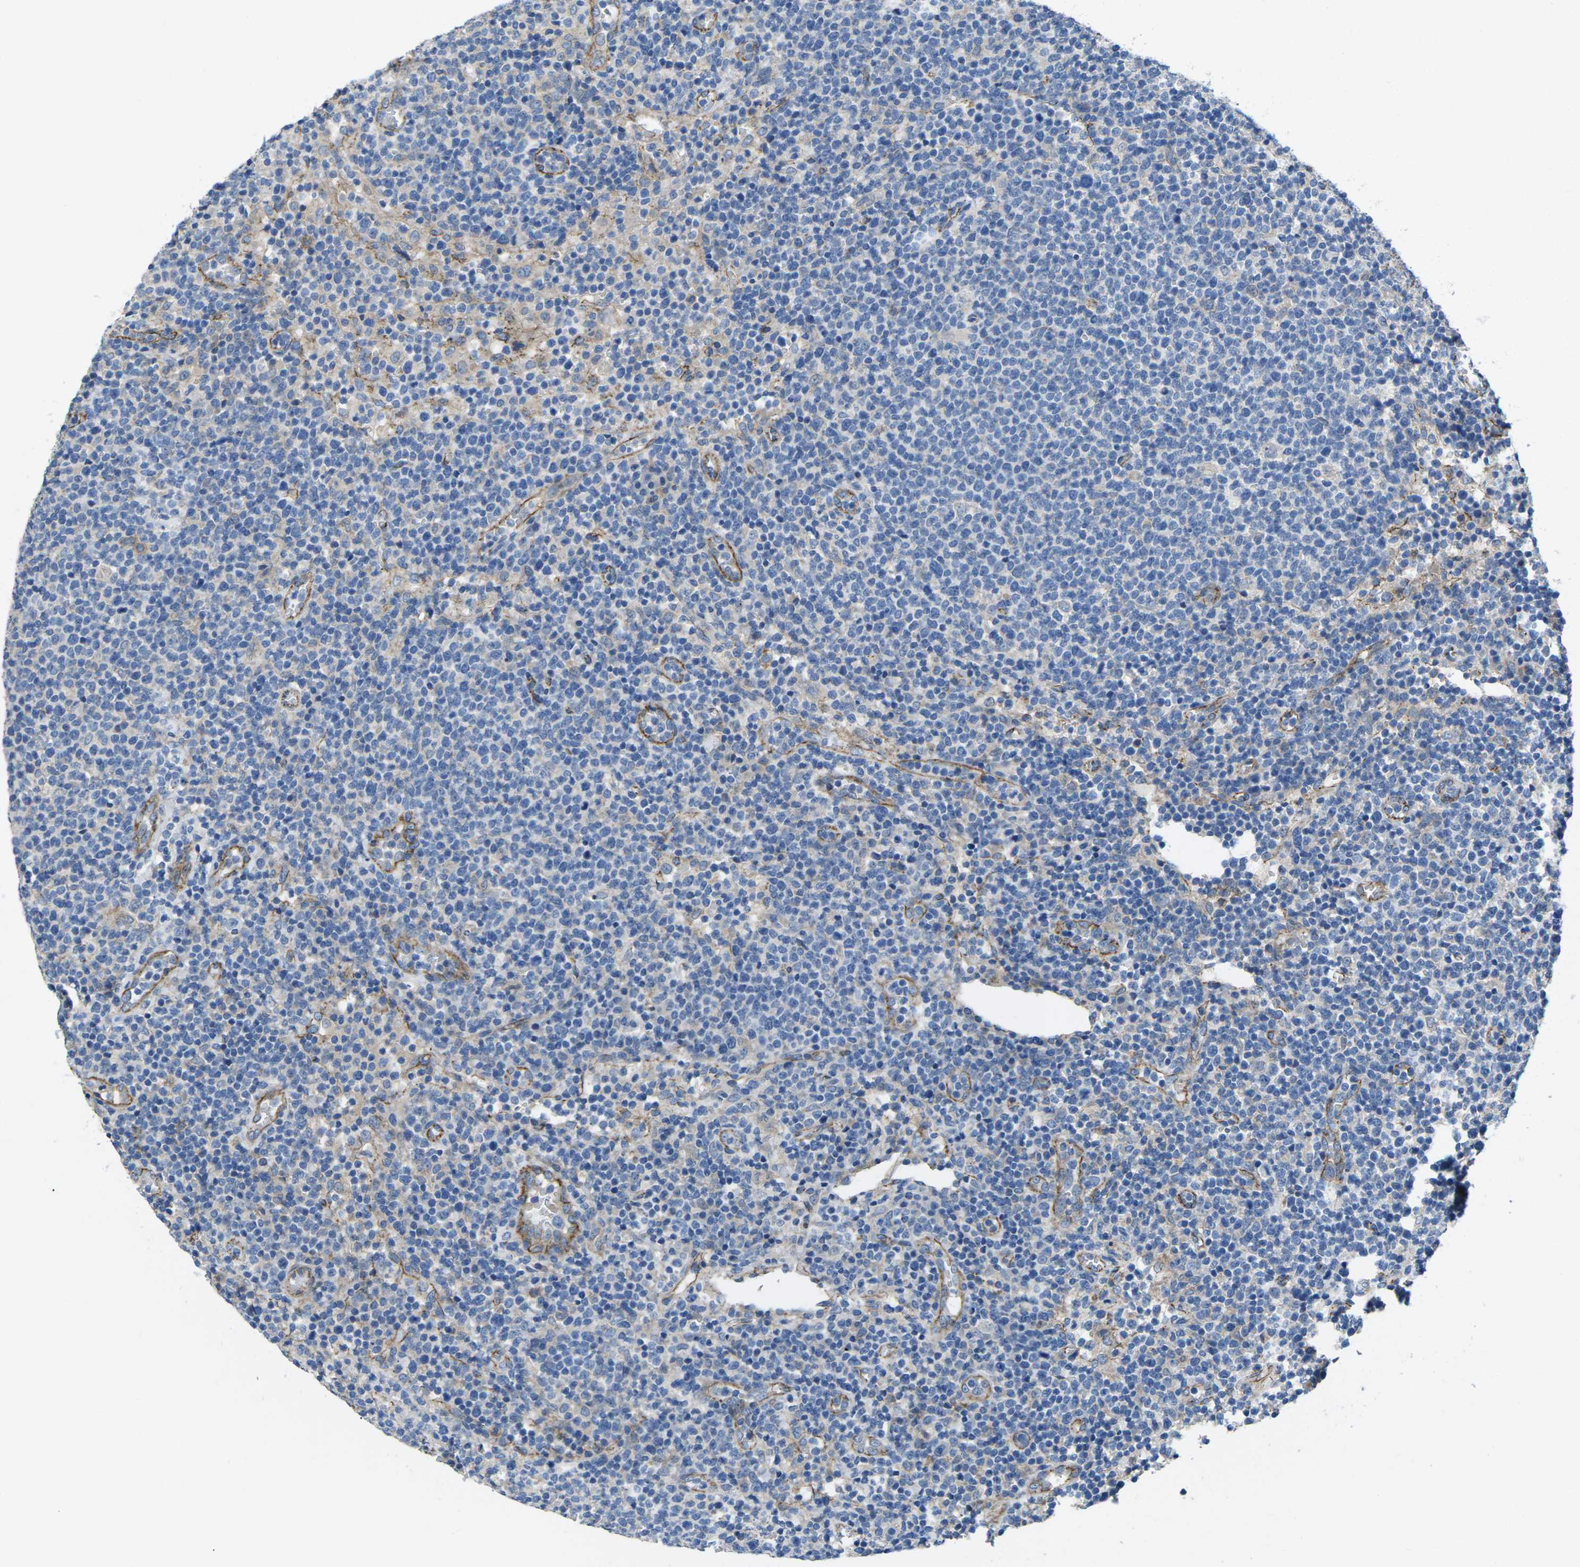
{"staining": {"intensity": "negative", "quantity": "none", "location": "none"}, "tissue": "lymphoma", "cell_type": "Tumor cells", "image_type": "cancer", "snomed": [{"axis": "morphology", "description": "Malignant lymphoma, non-Hodgkin's type, High grade"}, {"axis": "topography", "description": "Lymph node"}], "caption": "High power microscopy photomicrograph of an immunohistochemistry photomicrograph of high-grade malignant lymphoma, non-Hodgkin's type, revealing no significant positivity in tumor cells. (DAB (3,3'-diaminobenzidine) IHC visualized using brightfield microscopy, high magnification).", "gene": "CTNND1", "patient": {"sex": "male", "age": 61}}